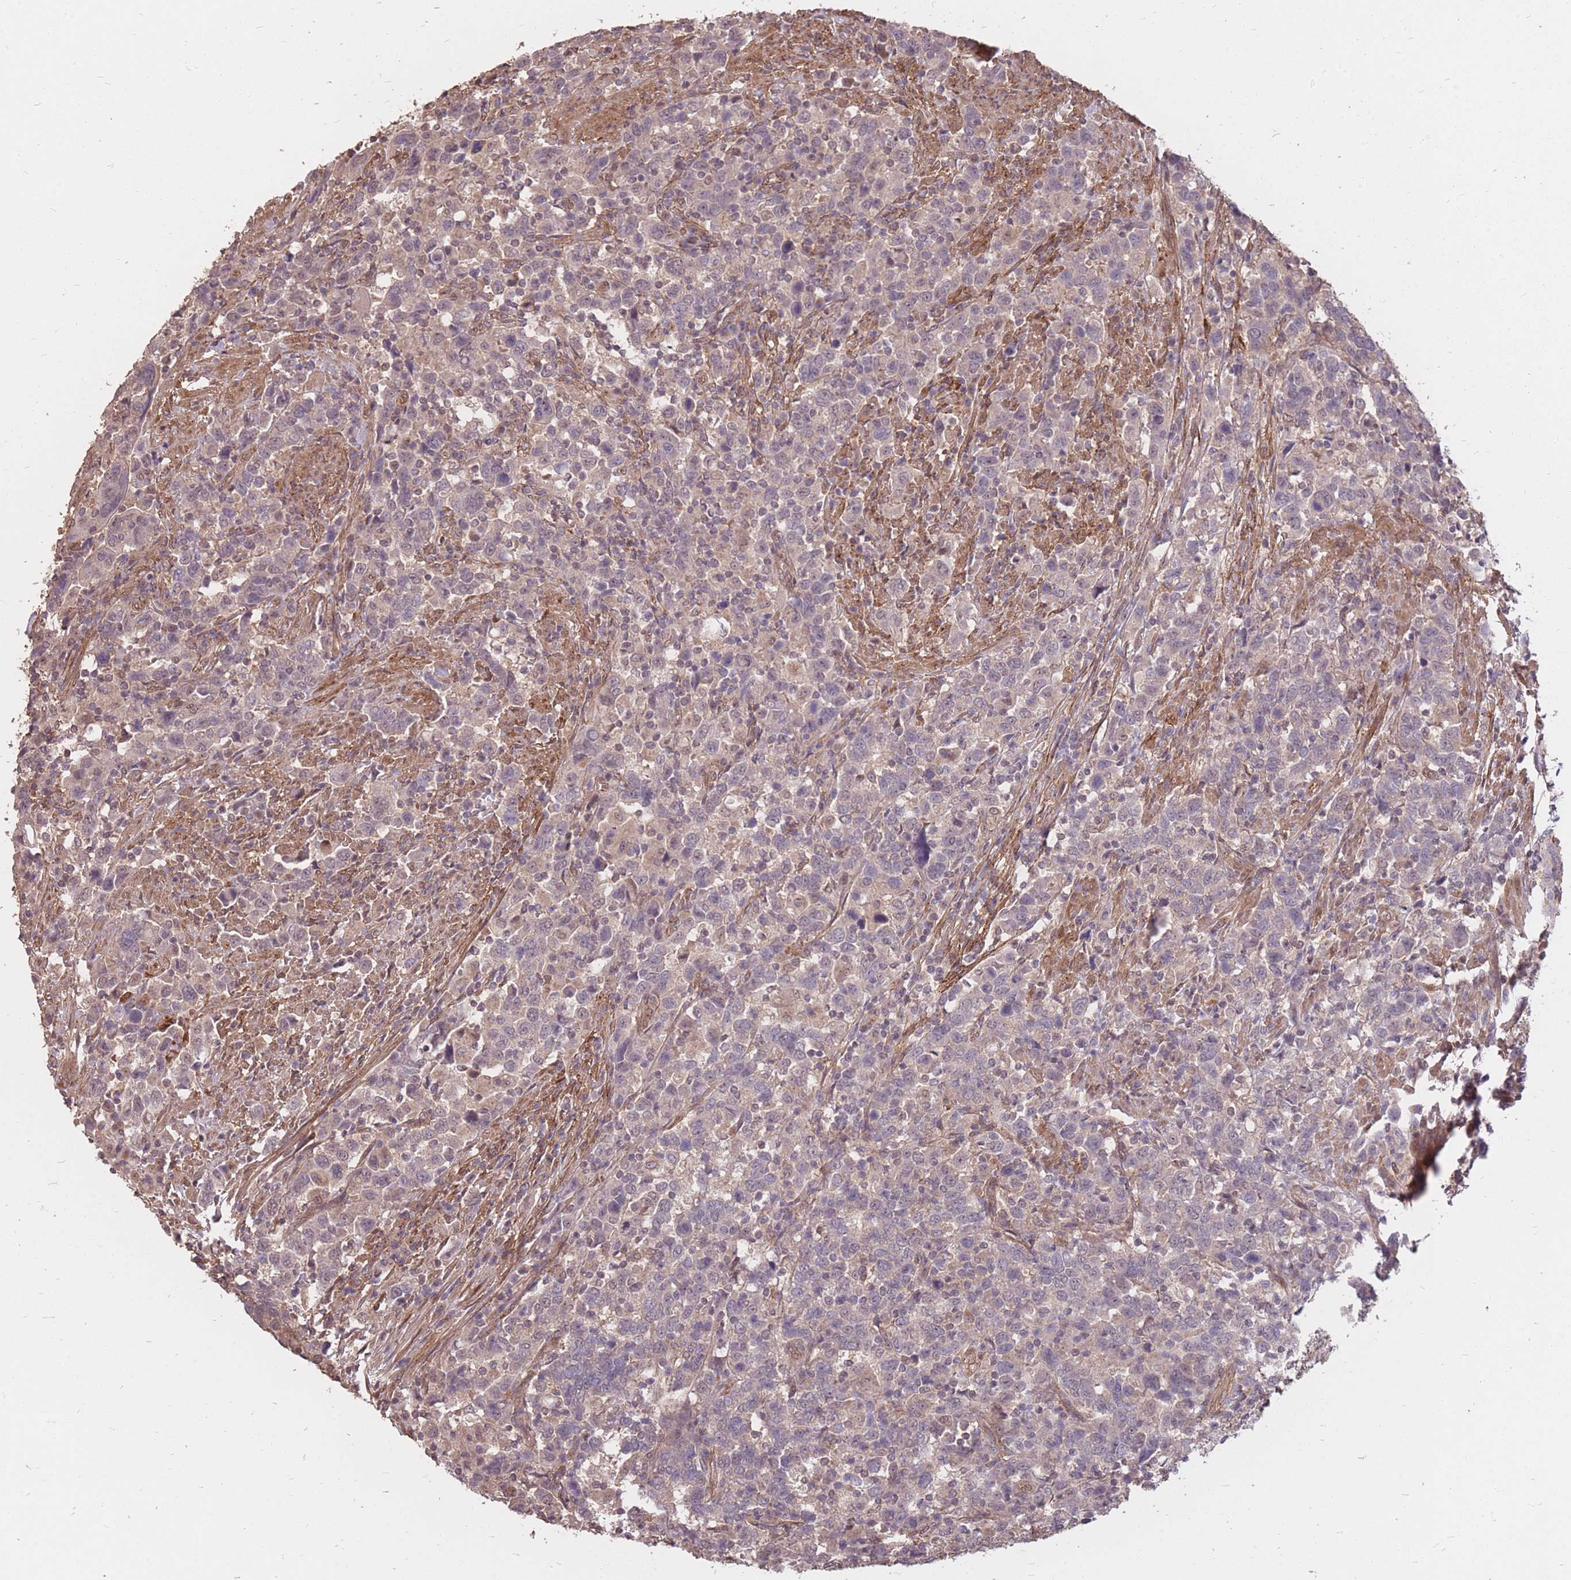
{"staining": {"intensity": "weak", "quantity": "<25%", "location": "cytoplasmic/membranous"}, "tissue": "urothelial cancer", "cell_type": "Tumor cells", "image_type": "cancer", "snomed": [{"axis": "morphology", "description": "Urothelial carcinoma, High grade"}, {"axis": "topography", "description": "Urinary bladder"}], "caption": "The immunohistochemistry (IHC) micrograph has no significant positivity in tumor cells of urothelial cancer tissue.", "gene": "DYNC1LI2", "patient": {"sex": "male", "age": 61}}